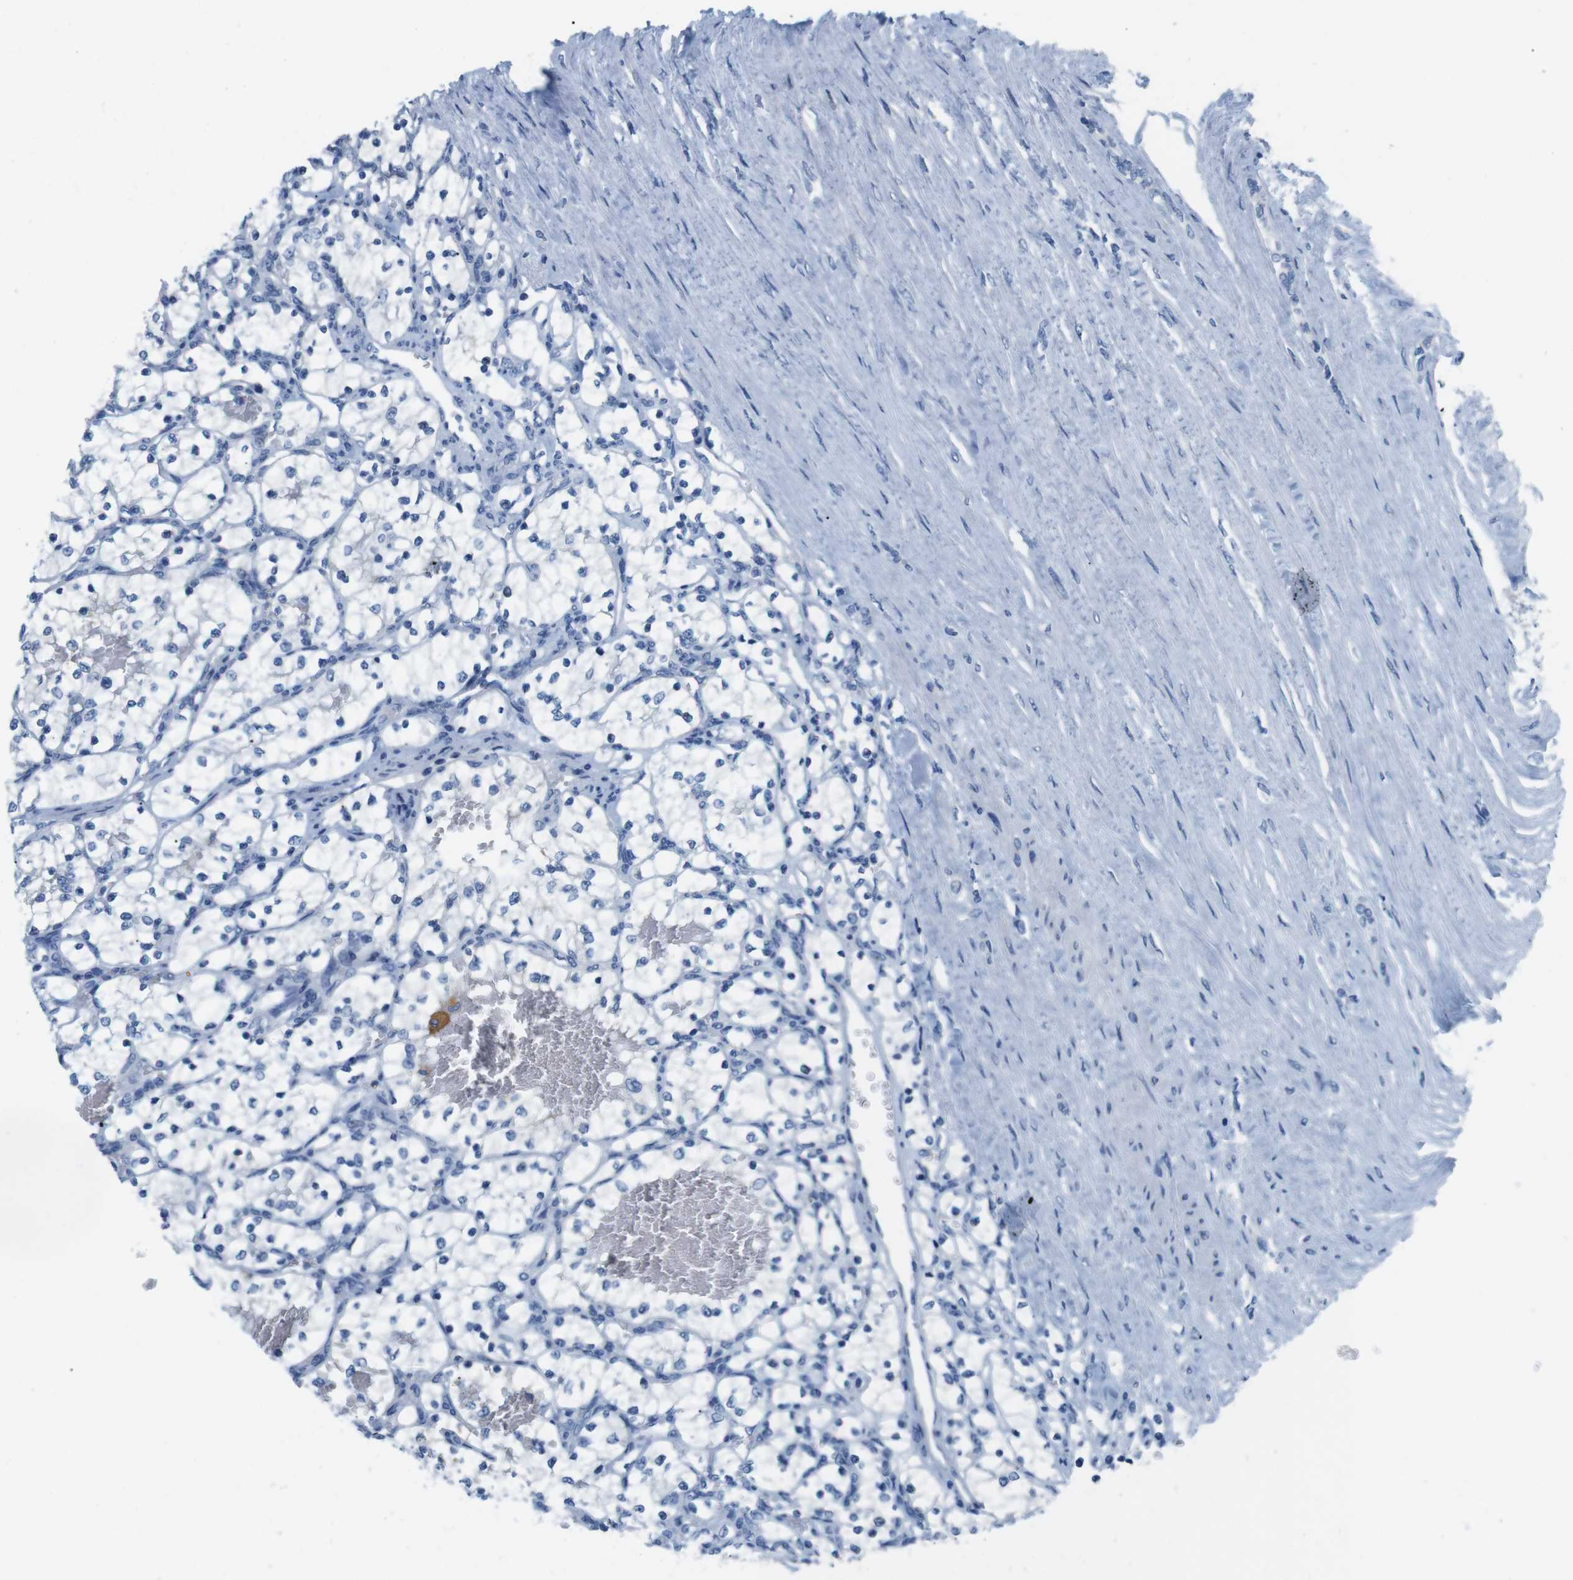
{"staining": {"intensity": "negative", "quantity": "none", "location": "none"}, "tissue": "renal cancer", "cell_type": "Tumor cells", "image_type": "cancer", "snomed": [{"axis": "morphology", "description": "Adenocarcinoma, NOS"}, {"axis": "topography", "description": "Kidney"}], "caption": "Tumor cells show no significant protein positivity in renal cancer (adenocarcinoma).", "gene": "GOLGA2", "patient": {"sex": "female", "age": 69}}